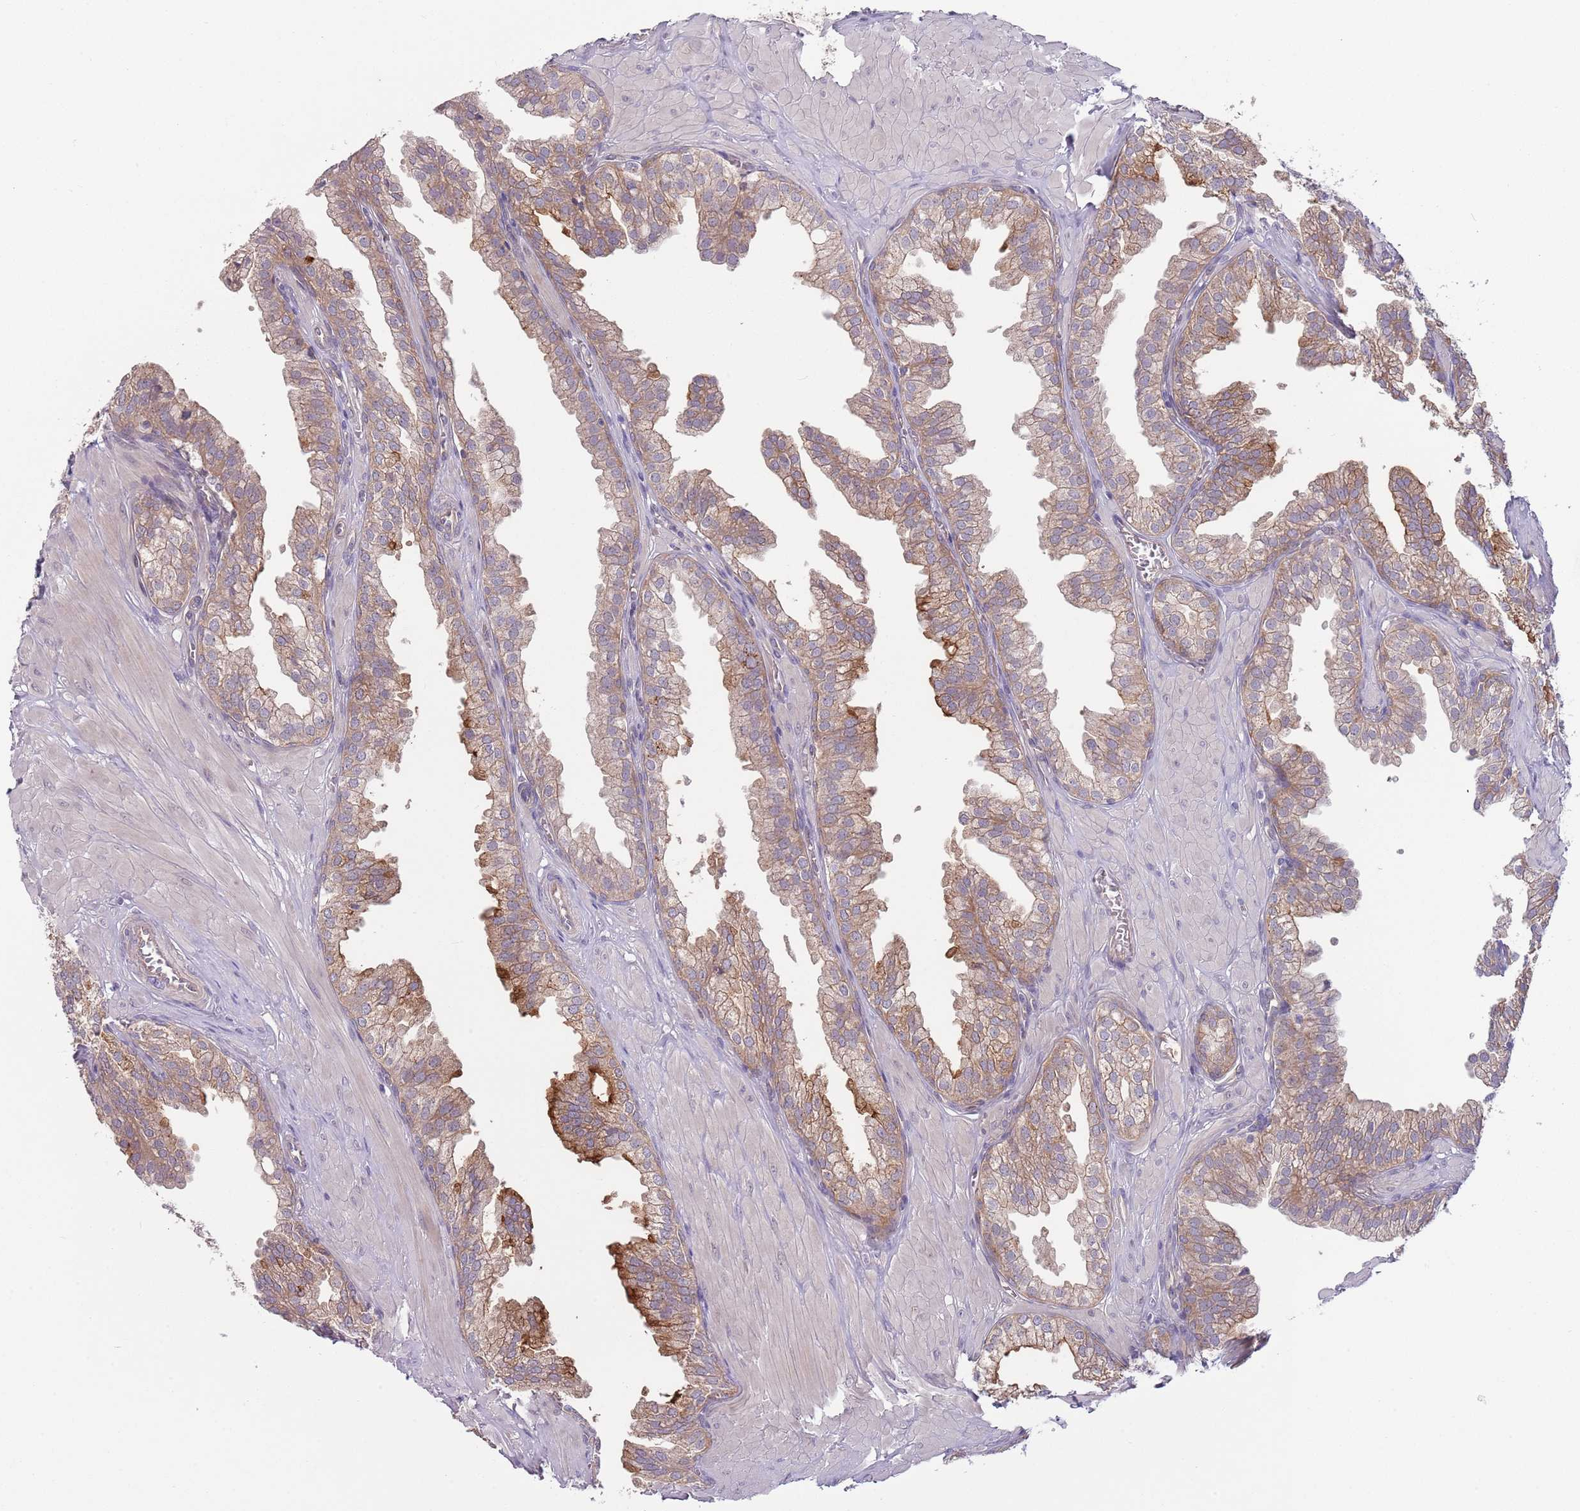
{"staining": {"intensity": "moderate", "quantity": ">75%", "location": "cytoplasmic/membranous"}, "tissue": "prostate", "cell_type": "Glandular cells", "image_type": "normal", "snomed": [{"axis": "morphology", "description": "Normal tissue, NOS"}, {"axis": "topography", "description": "Prostate"}, {"axis": "topography", "description": "Peripheral nerve tissue"}], "caption": "Prostate stained with DAB immunohistochemistry displays medium levels of moderate cytoplasmic/membranous staining in approximately >75% of glandular cells.", "gene": "SAV1", "patient": {"sex": "male", "age": 55}}